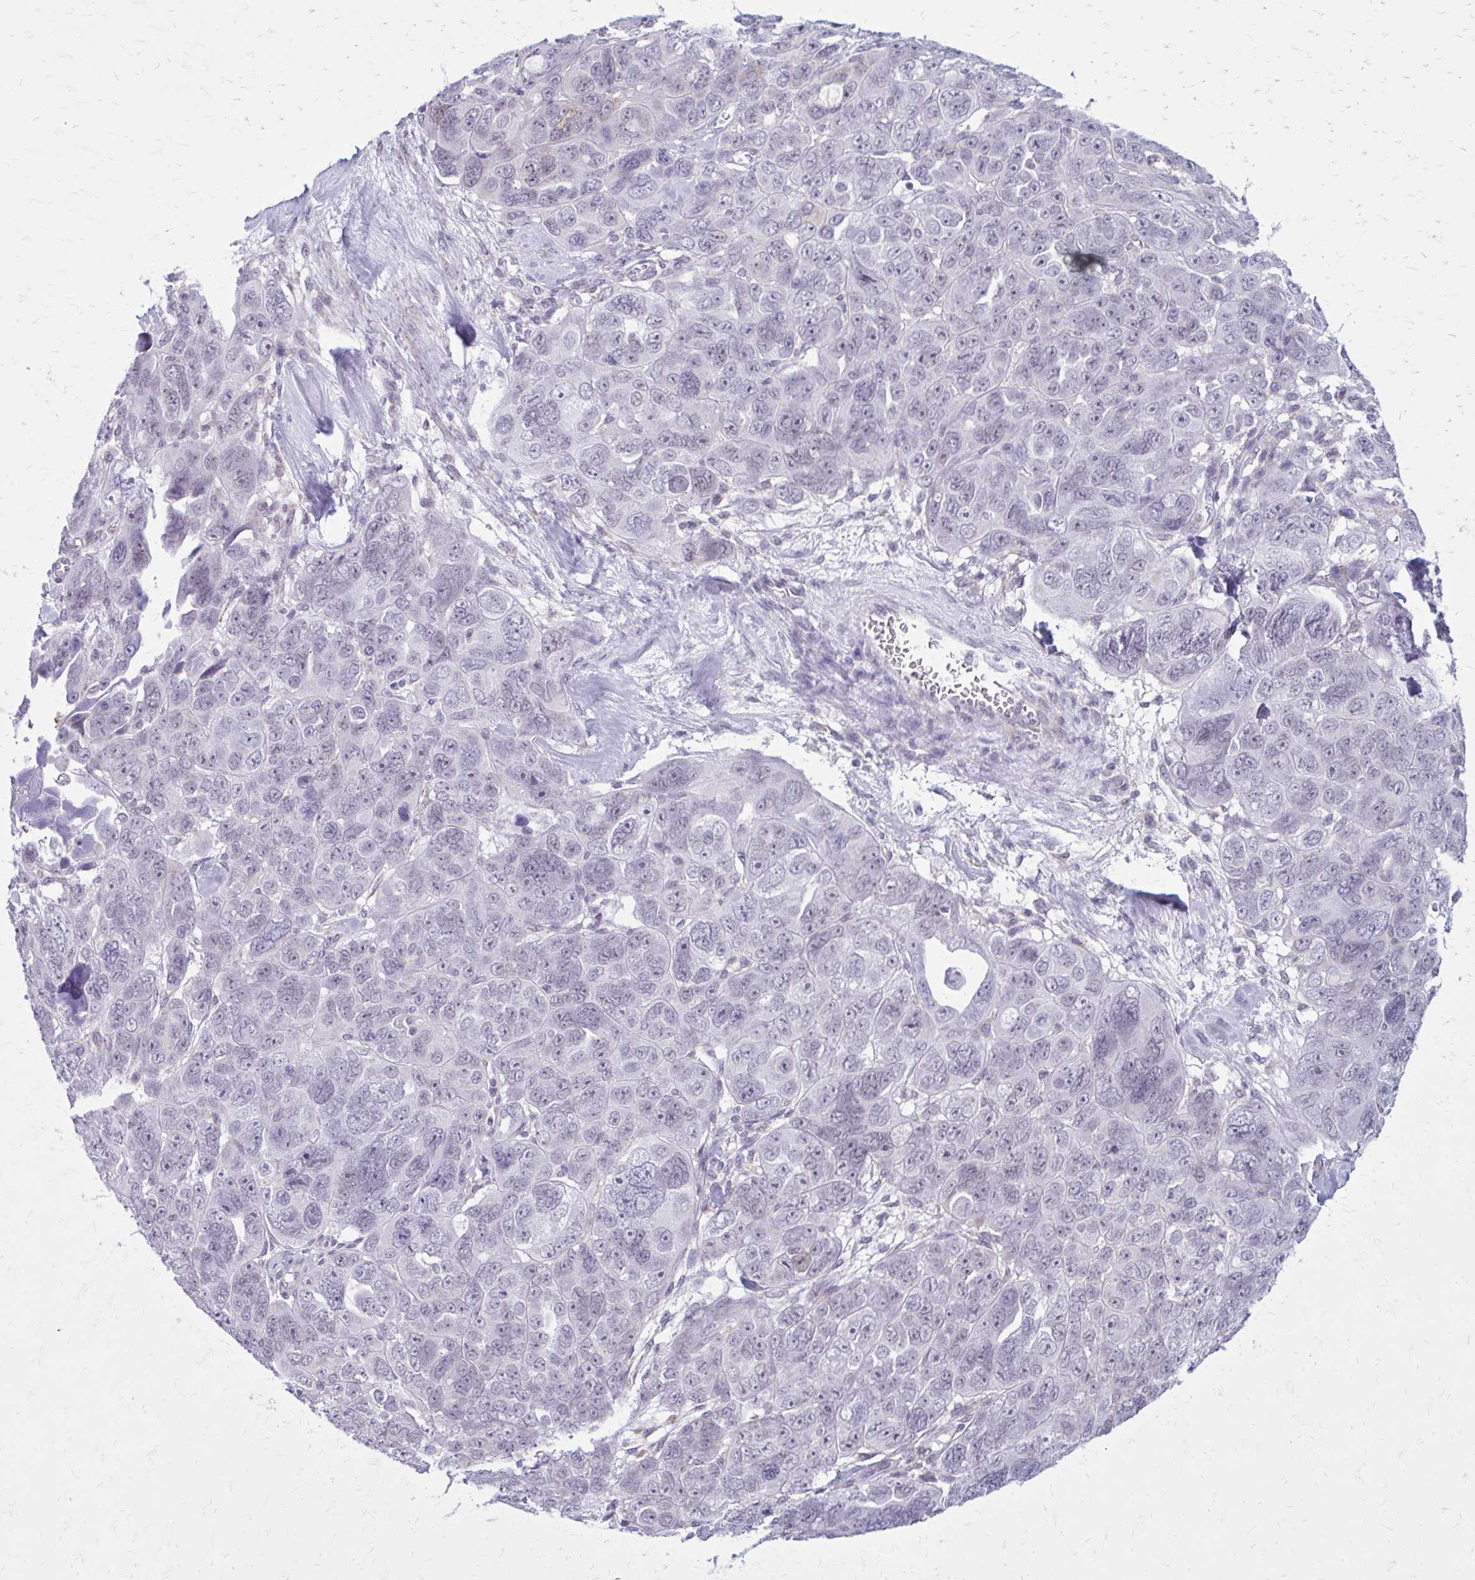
{"staining": {"intensity": "negative", "quantity": "none", "location": "none"}, "tissue": "ovarian cancer", "cell_type": "Tumor cells", "image_type": "cancer", "snomed": [{"axis": "morphology", "description": "Cystadenocarcinoma, serous, NOS"}, {"axis": "topography", "description": "Ovary"}], "caption": "Immunohistochemistry of human ovarian cancer (serous cystadenocarcinoma) displays no expression in tumor cells. Brightfield microscopy of immunohistochemistry (IHC) stained with DAB (brown) and hematoxylin (blue), captured at high magnification.", "gene": "PROSER1", "patient": {"sex": "female", "age": 63}}